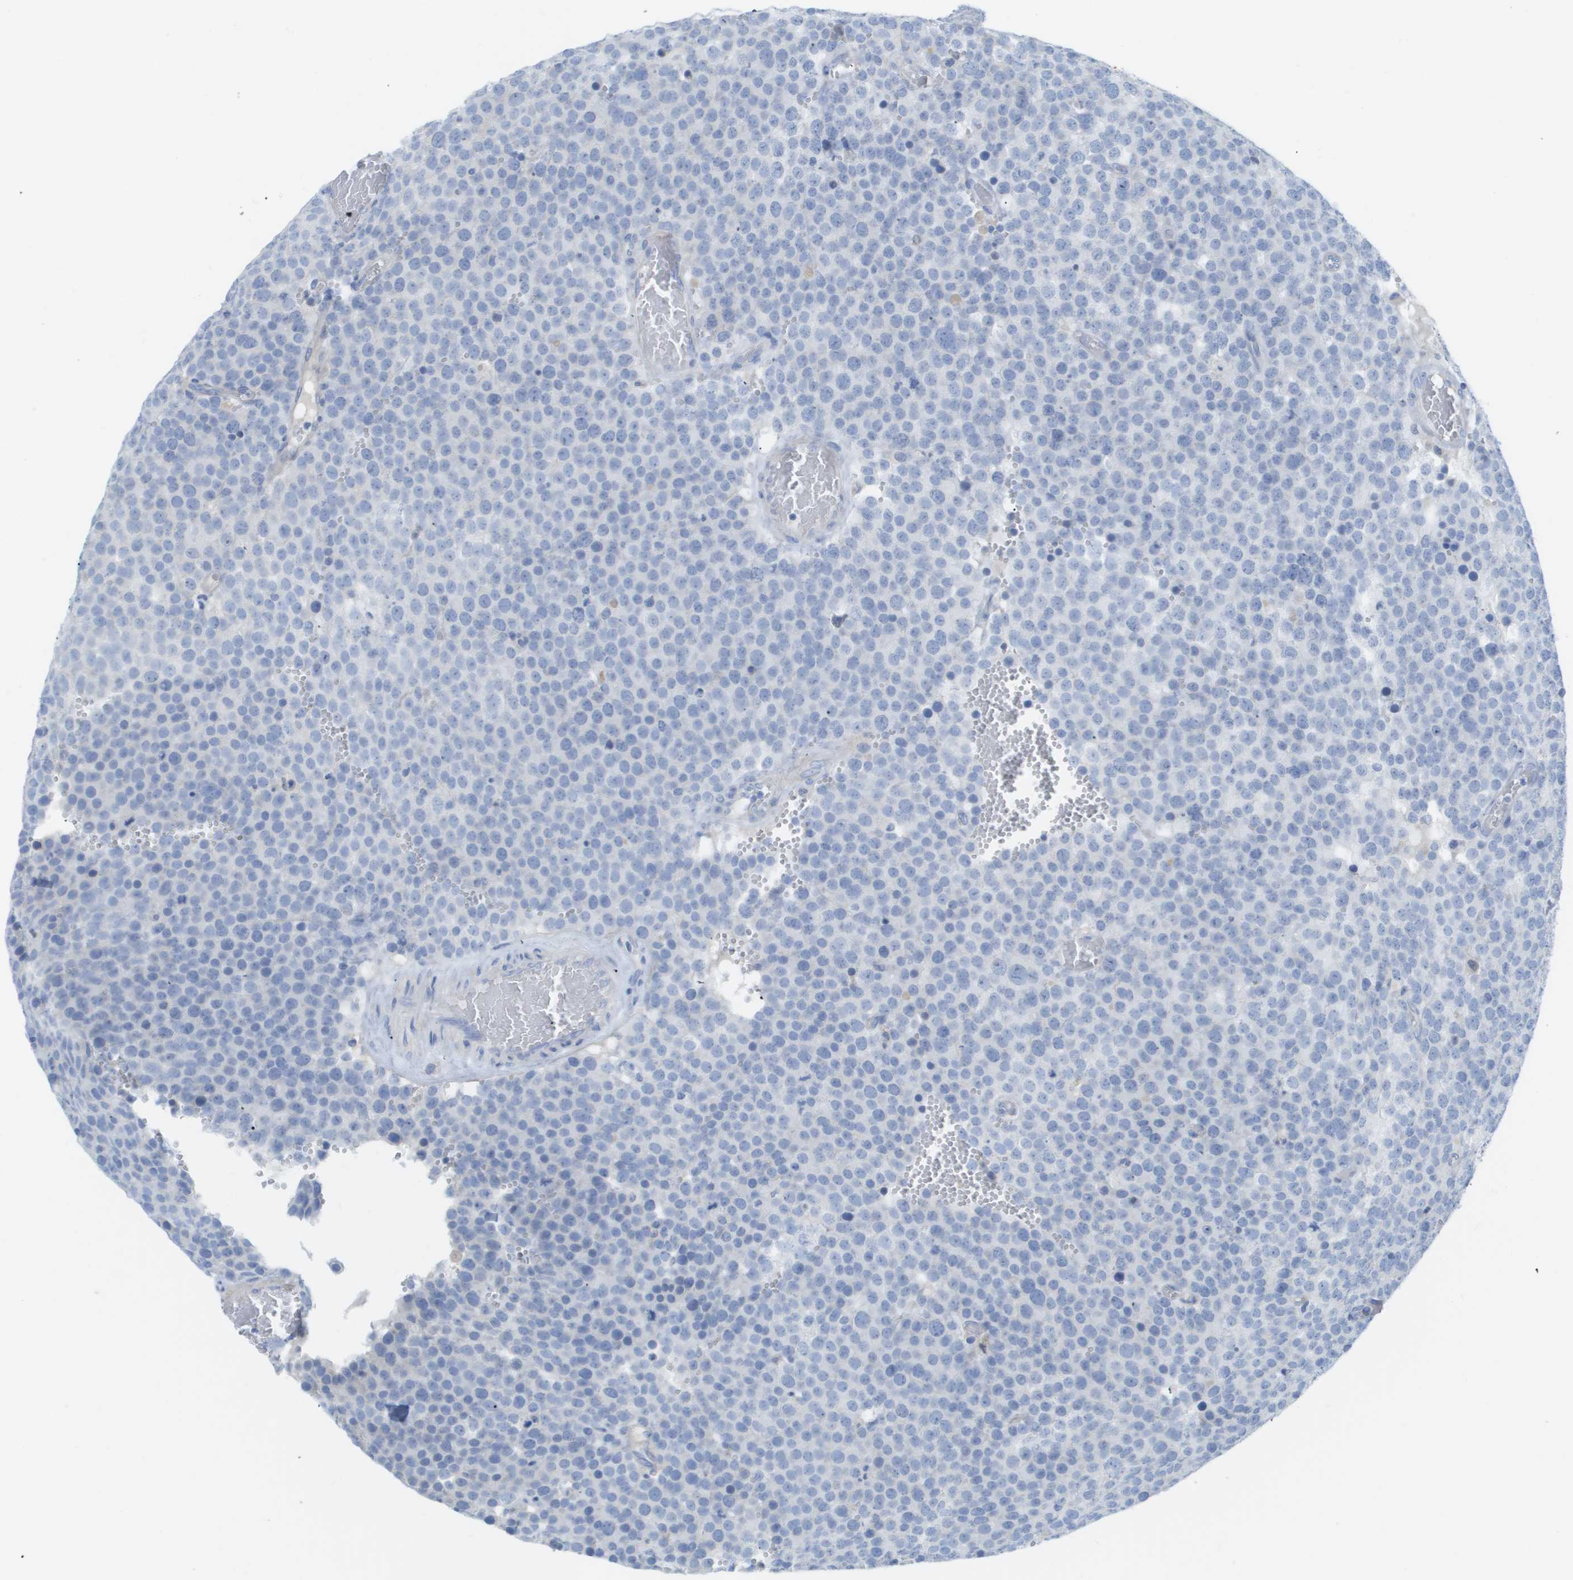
{"staining": {"intensity": "negative", "quantity": "none", "location": "none"}, "tissue": "testis cancer", "cell_type": "Tumor cells", "image_type": "cancer", "snomed": [{"axis": "morphology", "description": "Normal tissue, NOS"}, {"axis": "morphology", "description": "Seminoma, NOS"}, {"axis": "topography", "description": "Testis"}], "caption": "Immunohistochemical staining of human testis seminoma demonstrates no significant staining in tumor cells. The staining is performed using DAB brown chromogen with nuclei counter-stained in using hematoxylin.", "gene": "MYL3", "patient": {"sex": "male", "age": 71}}